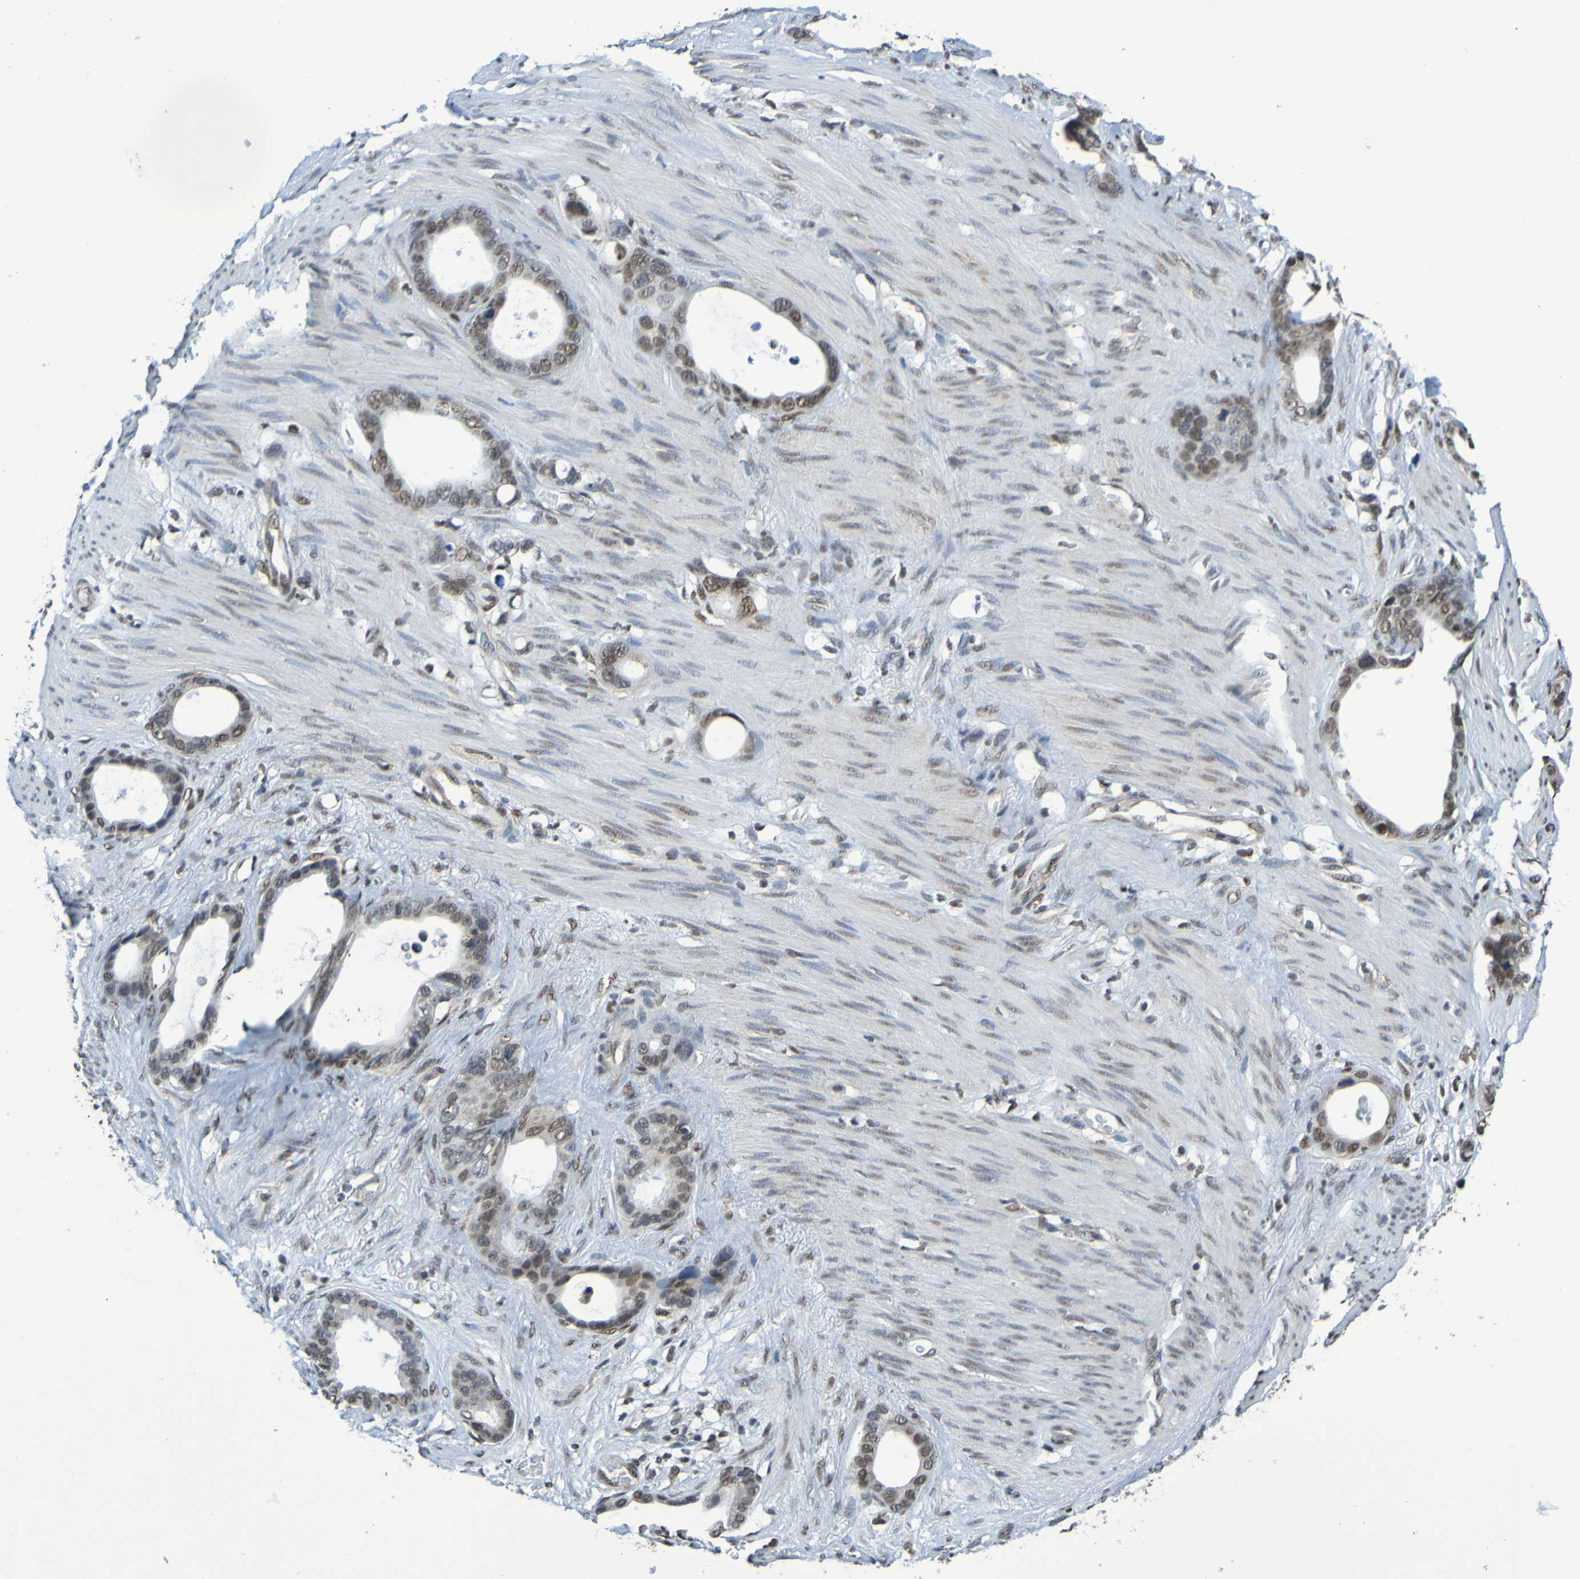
{"staining": {"intensity": "moderate", "quantity": ">75%", "location": "nuclear"}, "tissue": "stomach cancer", "cell_type": "Tumor cells", "image_type": "cancer", "snomed": [{"axis": "morphology", "description": "Adenocarcinoma, NOS"}, {"axis": "topography", "description": "Stomach"}], "caption": "Immunohistochemical staining of human adenocarcinoma (stomach) reveals medium levels of moderate nuclear staining in about >75% of tumor cells.", "gene": "HDAC2", "patient": {"sex": "female", "age": 75}}